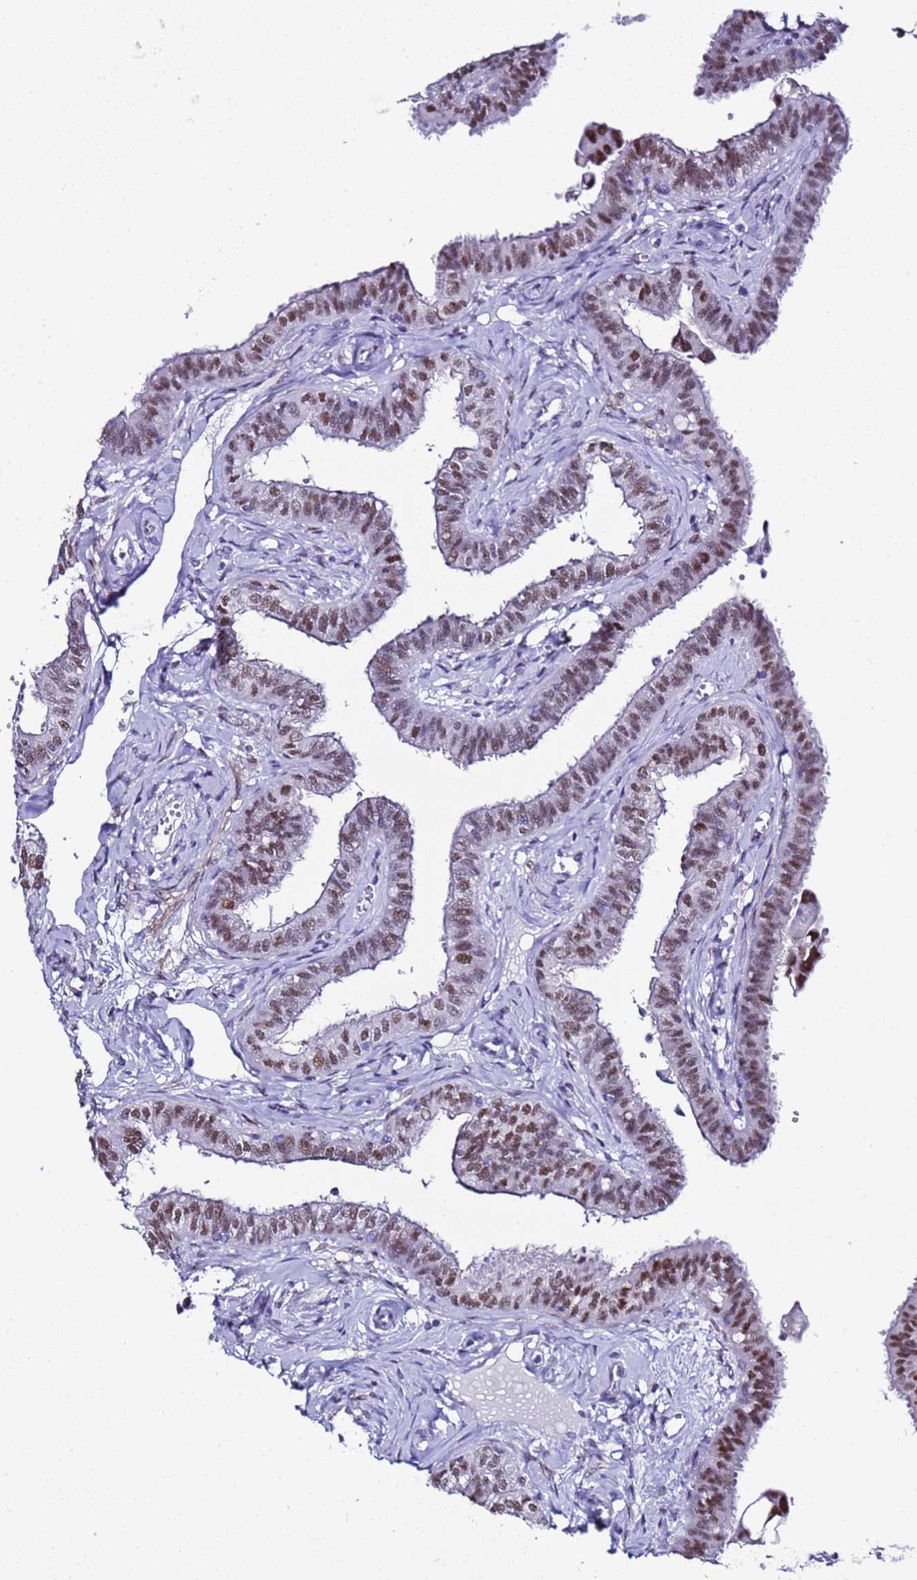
{"staining": {"intensity": "moderate", "quantity": ">75%", "location": "nuclear"}, "tissue": "fallopian tube", "cell_type": "Glandular cells", "image_type": "normal", "snomed": [{"axis": "morphology", "description": "Normal tissue, NOS"}, {"axis": "morphology", "description": "Carcinoma, NOS"}, {"axis": "topography", "description": "Fallopian tube"}, {"axis": "topography", "description": "Ovary"}], "caption": "Fallopian tube stained with a brown dye exhibits moderate nuclear positive staining in about >75% of glandular cells.", "gene": "BCL7A", "patient": {"sex": "female", "age": 59}}